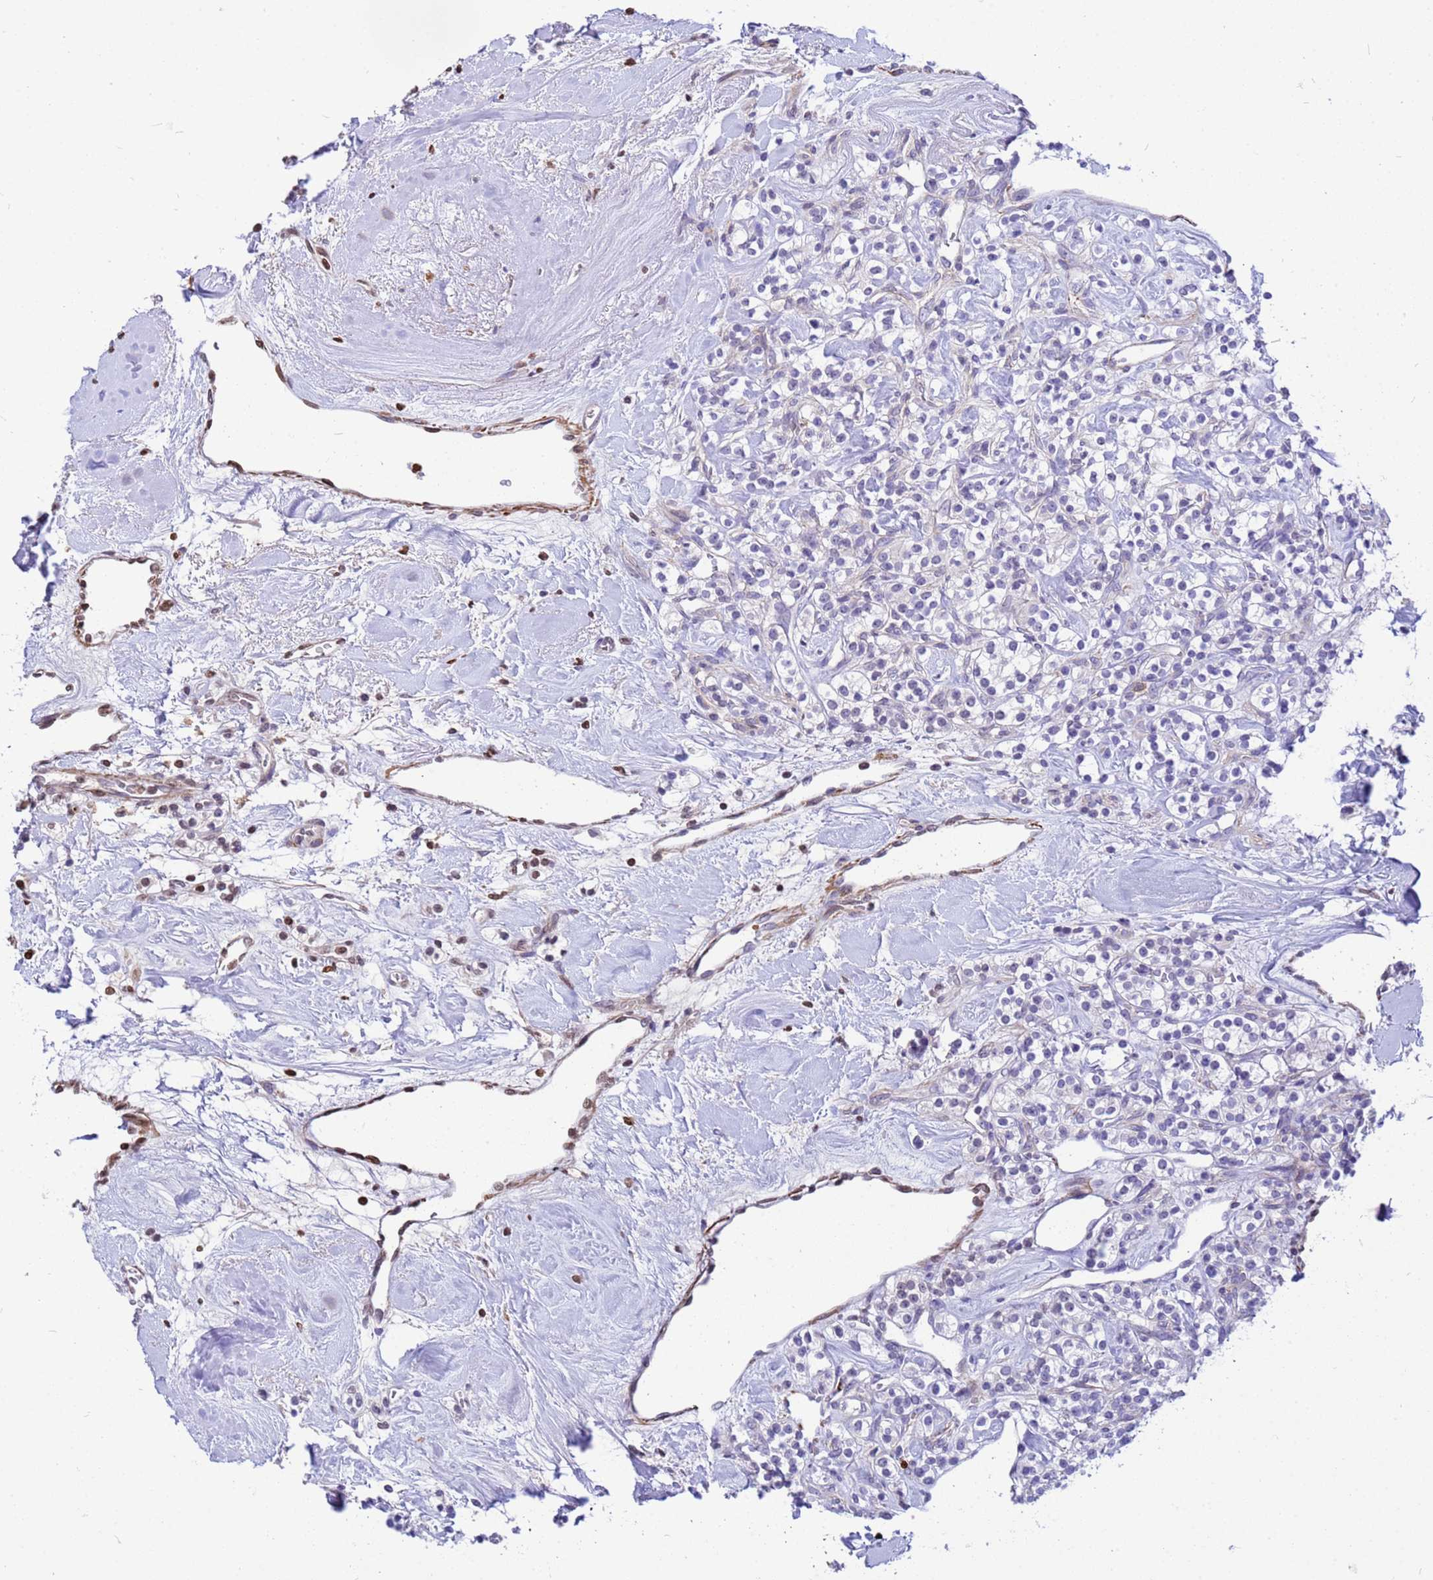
{"staining": {"intensity": "negative", "quantity": "none", "location": "none"}, "tissue": "renal cancer", "cell_type": "Tumor cells", "image_type": "cancer", "snomed": [{"axis": "morphology", "description": "Adenocarcinoma, NOS"}, {"axis": "topography", "description": "Kidney"}], "caption": "IHC photomicrograph of human renal cancer stained for a protein (brown), which demonstrates no staining in tumor cells.", "gene": "ORM1", "patient": {"sex": "male", "age": 77}}